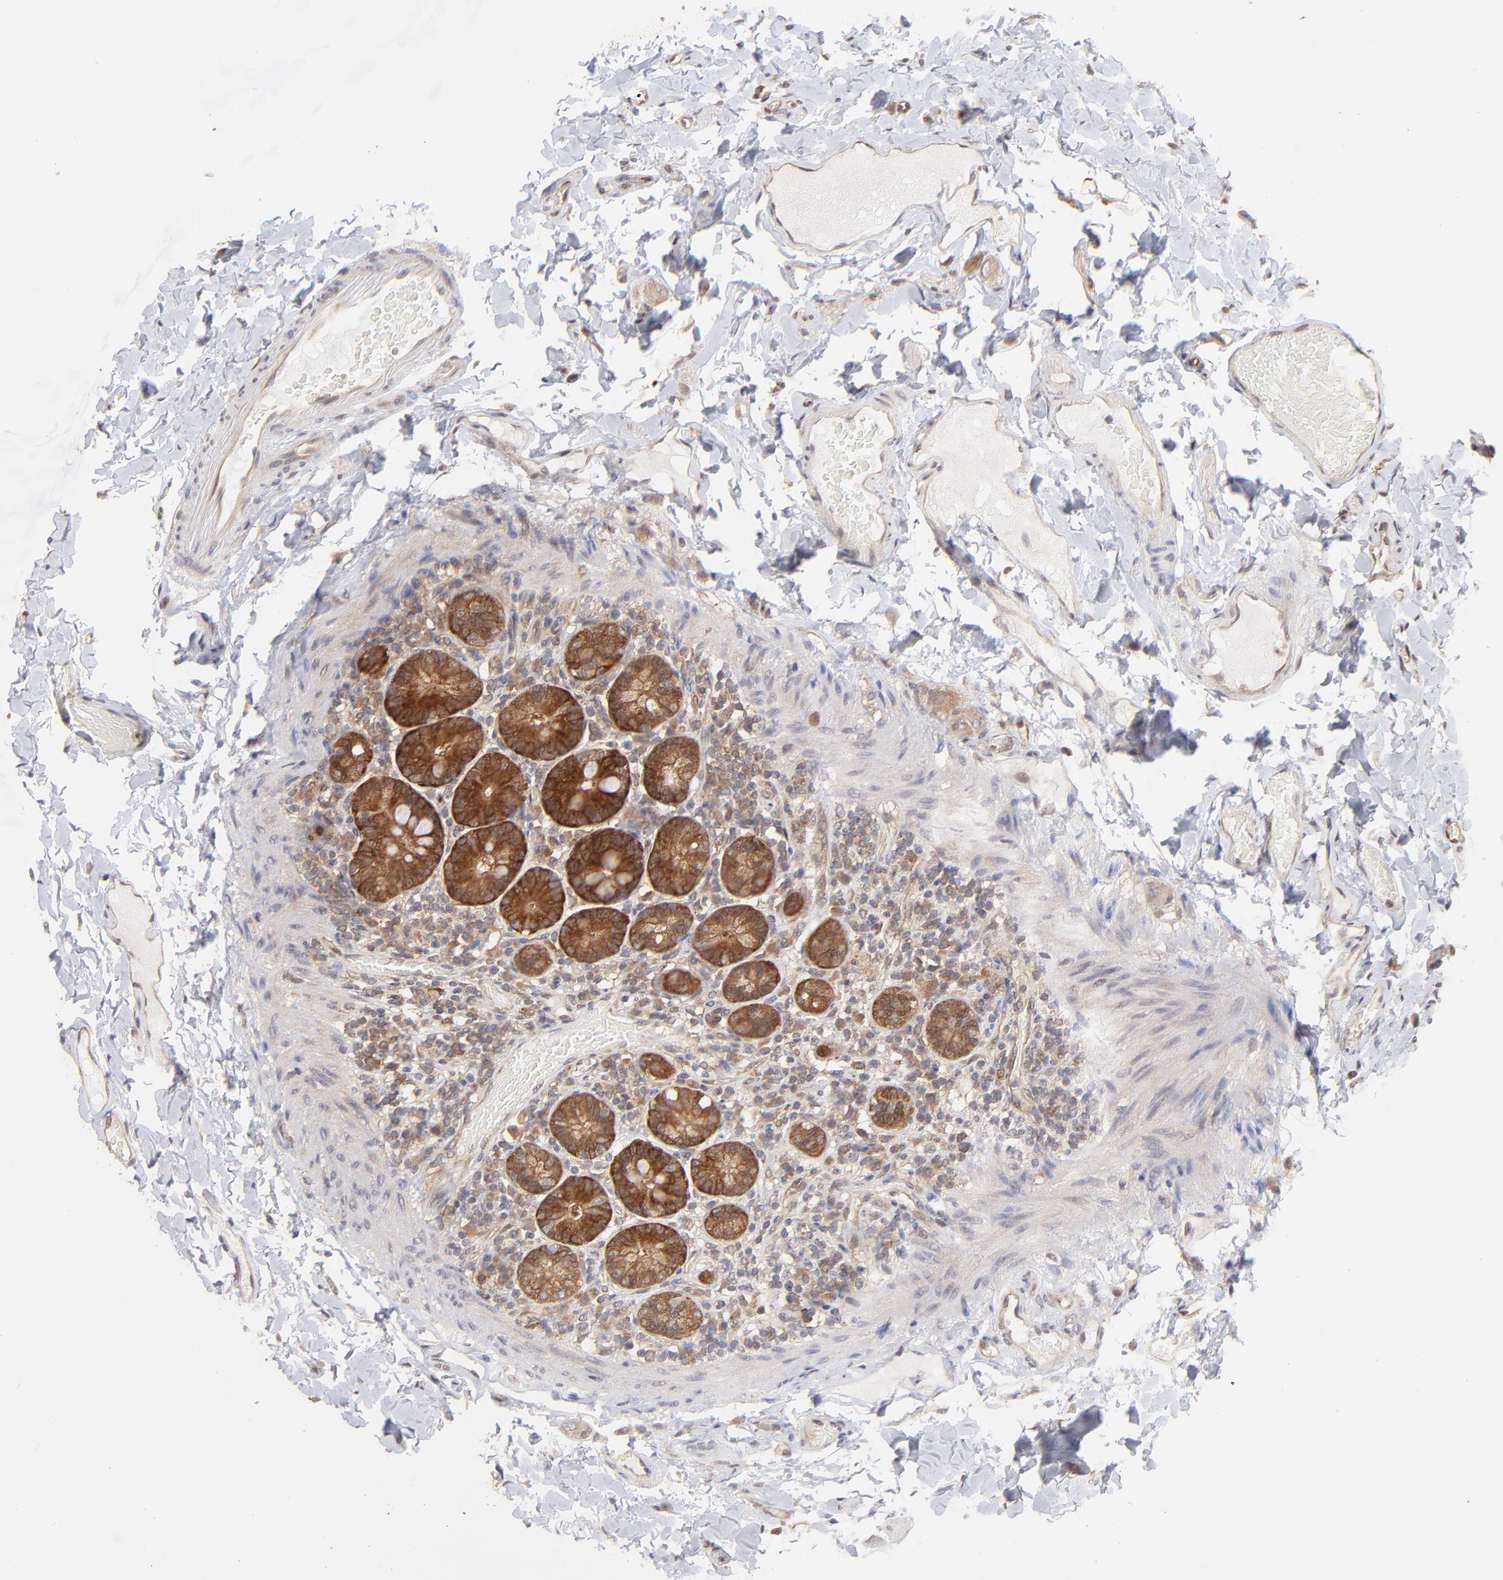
{"staining": {"intensity": "strong", "quantity": ">75%", "location": "cytoplasmic/membranous"}, "tissue": "duodenum", "cell_type": "Glandular cells", "image_type": "normal", "snomed": [{"axis": "morphology", "description": "Normal tissue, NOS"}, {"axis": "topography", "description": "Duodenum"}], "caption": "Duodenum stained for a protein (brown) reveals strong cytoplasmic/membranous positive staining in approximately >75% of glandular cells.", "gene": "GART", "patient": {"sex": "male", "age": 66}}